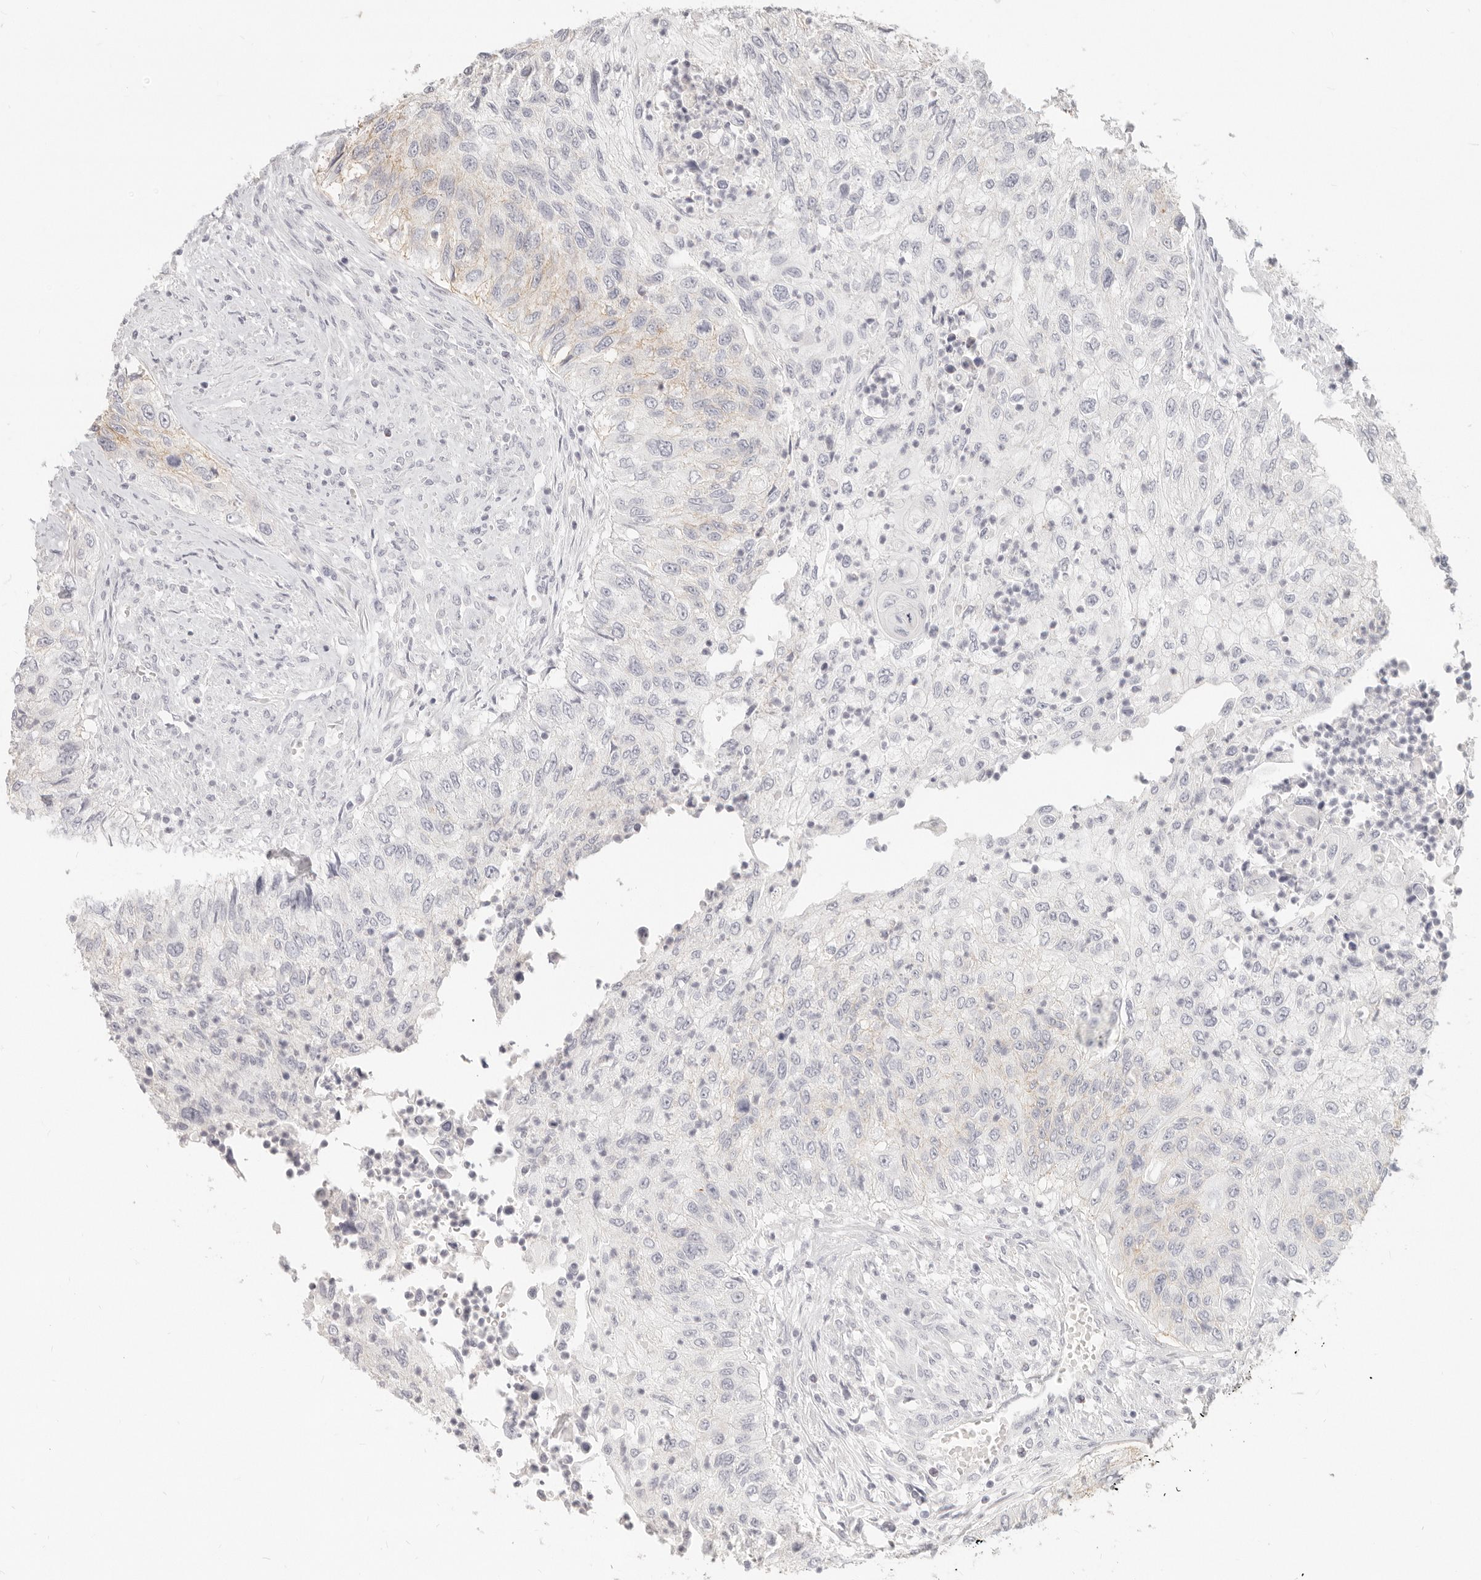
{"staining": {"intensity": "weak", "quantity": "<25%", "location": "cytoplasmic/membranous"}, "tissue": "urothelial cancer", "cell_type": "Tumor cells", "image_type": "cancer", "snomed": [{"axis": "morphology", "description": "Urothelial carcinoma, High grade"}, {"axis": "topography", "description": "Urinary bladder"}], "caption": "High power microscopy photomicrograph of an immunohistochemistry photomicrograph of urothelial carcinoma (high-grade), revealing no significant staining in tumor cells. (Brightfield microscopy of DAB (3,3'-diaminobenzidine) immunohistochemistry (IHC) at high magnification).", "gene": "EPCAM", "patient": {"sex": "female", "age": 60}}